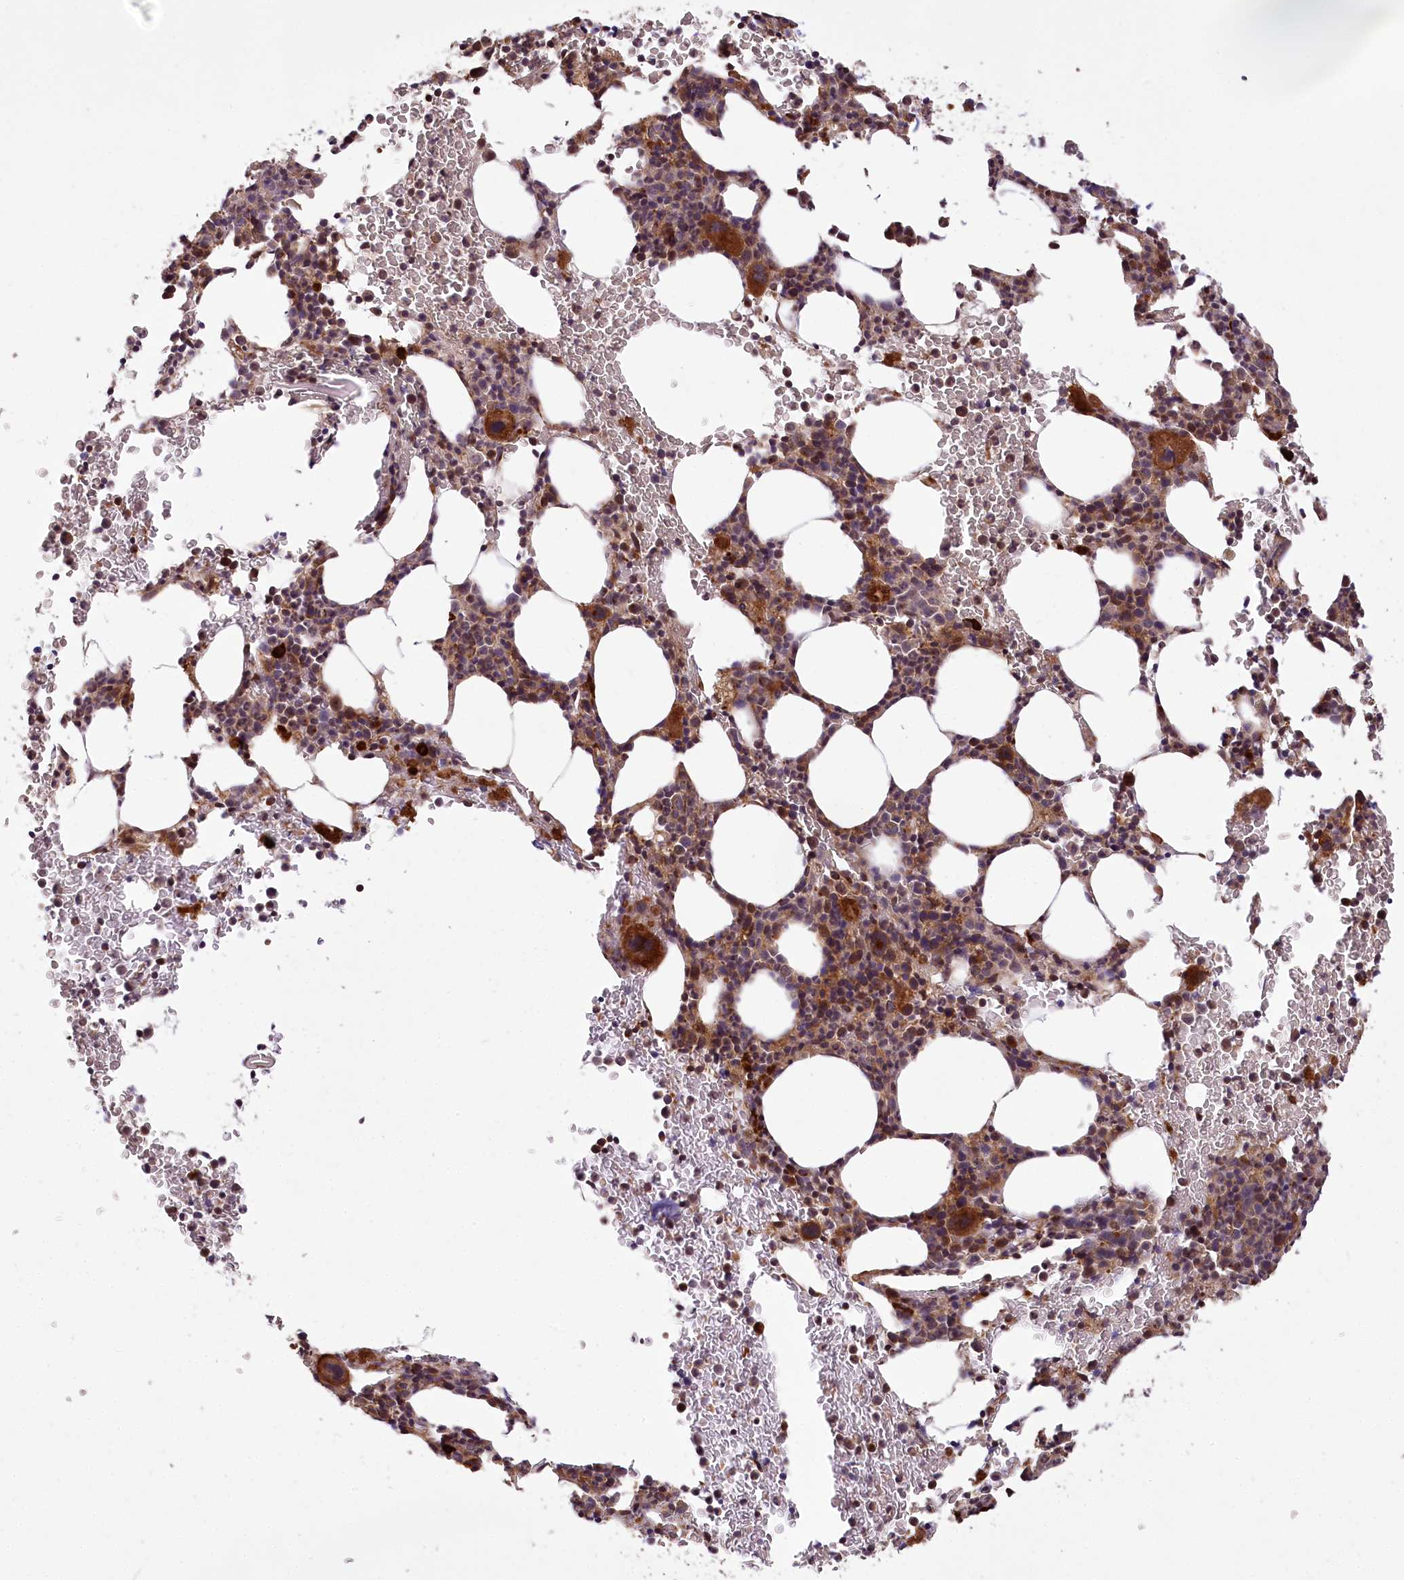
{"staining": {"intensity": "strong", "quantity": "25%-75%", "location": "cytoplasmic/membranous"}, "tissue": "bone marrow", "cell_type": "Hematopoietic cells", "image_type": "normal", "snomed": [{"axis": "morphology", "description": "Normal tissue, NOS"}, {"axis": "topography", "description": "Bone marrow"}], "caption": "The micrograph reveals a brown stain indicating the presence of a protein in the cytoplasmic/membranous of hematopoietic cells in bone marrow. The protein is shown in brown color, while the nuclei are stained blue.", "gene": "CARD19", "patient": {"sex": "male", "age": 79}}